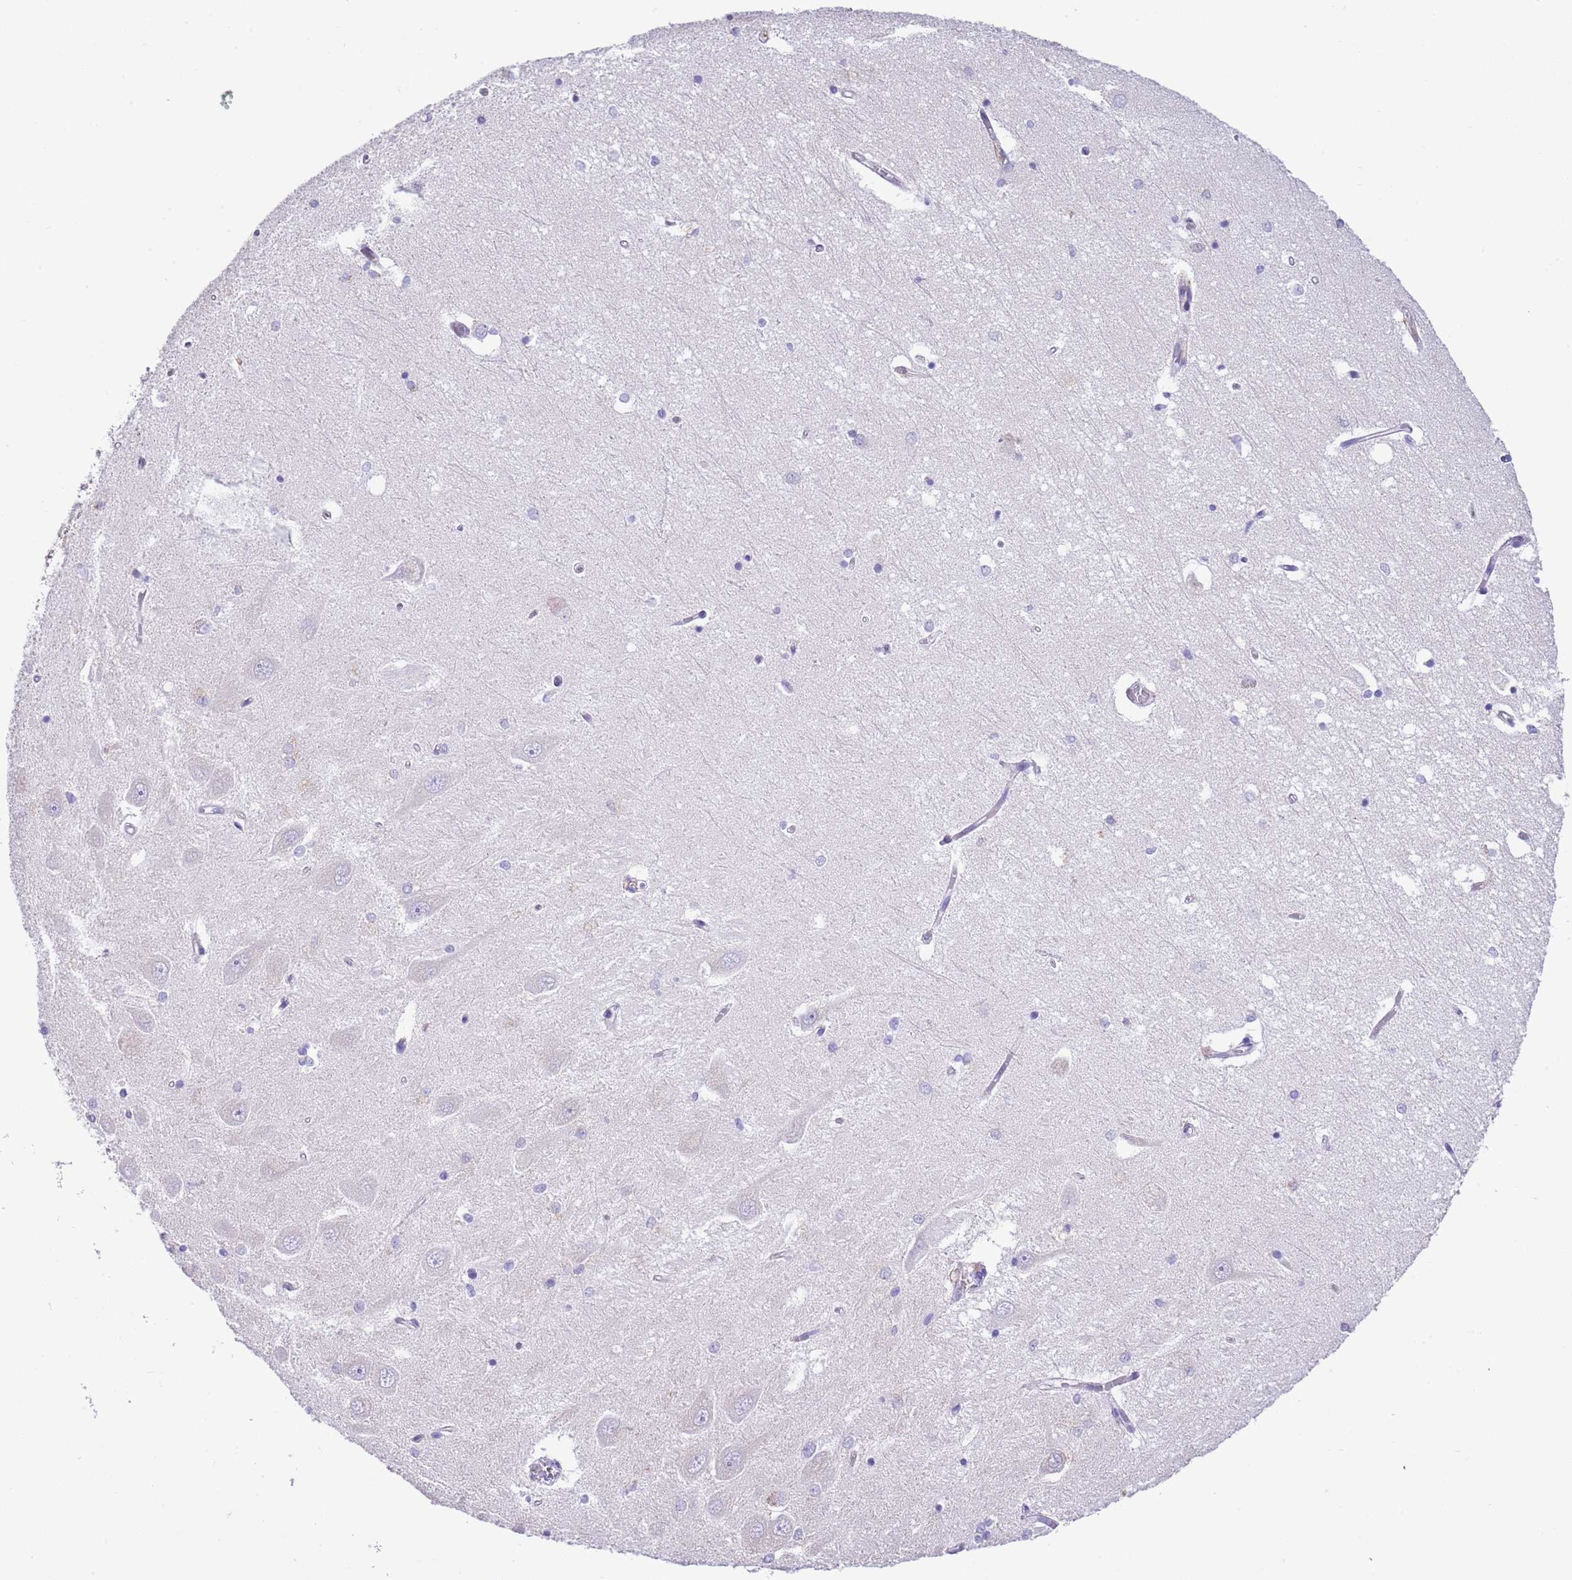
{"staining": {"intensity": "negative", "quantity": "none", "location": "none"}, "tissue": "hippocampus", "cell_type": "Glial cells", "image_type": "normal", "snomed": [{"axis": "morphology", "description": "Normal tissue, NOS"}, {"axis": "topography", "description": "Hippocampus"}], "caption": "Glial cells are negative for protein expression in unremarkable human hippocampus. (Stains: DAB (3,3'-diaminobenzidine) IHC with hematoxylin counter stain, Microscopy: brightfield microscopy at high magnification).", "gene": "ABHD17C", "patient": {"sex": "male", "age": 45}}